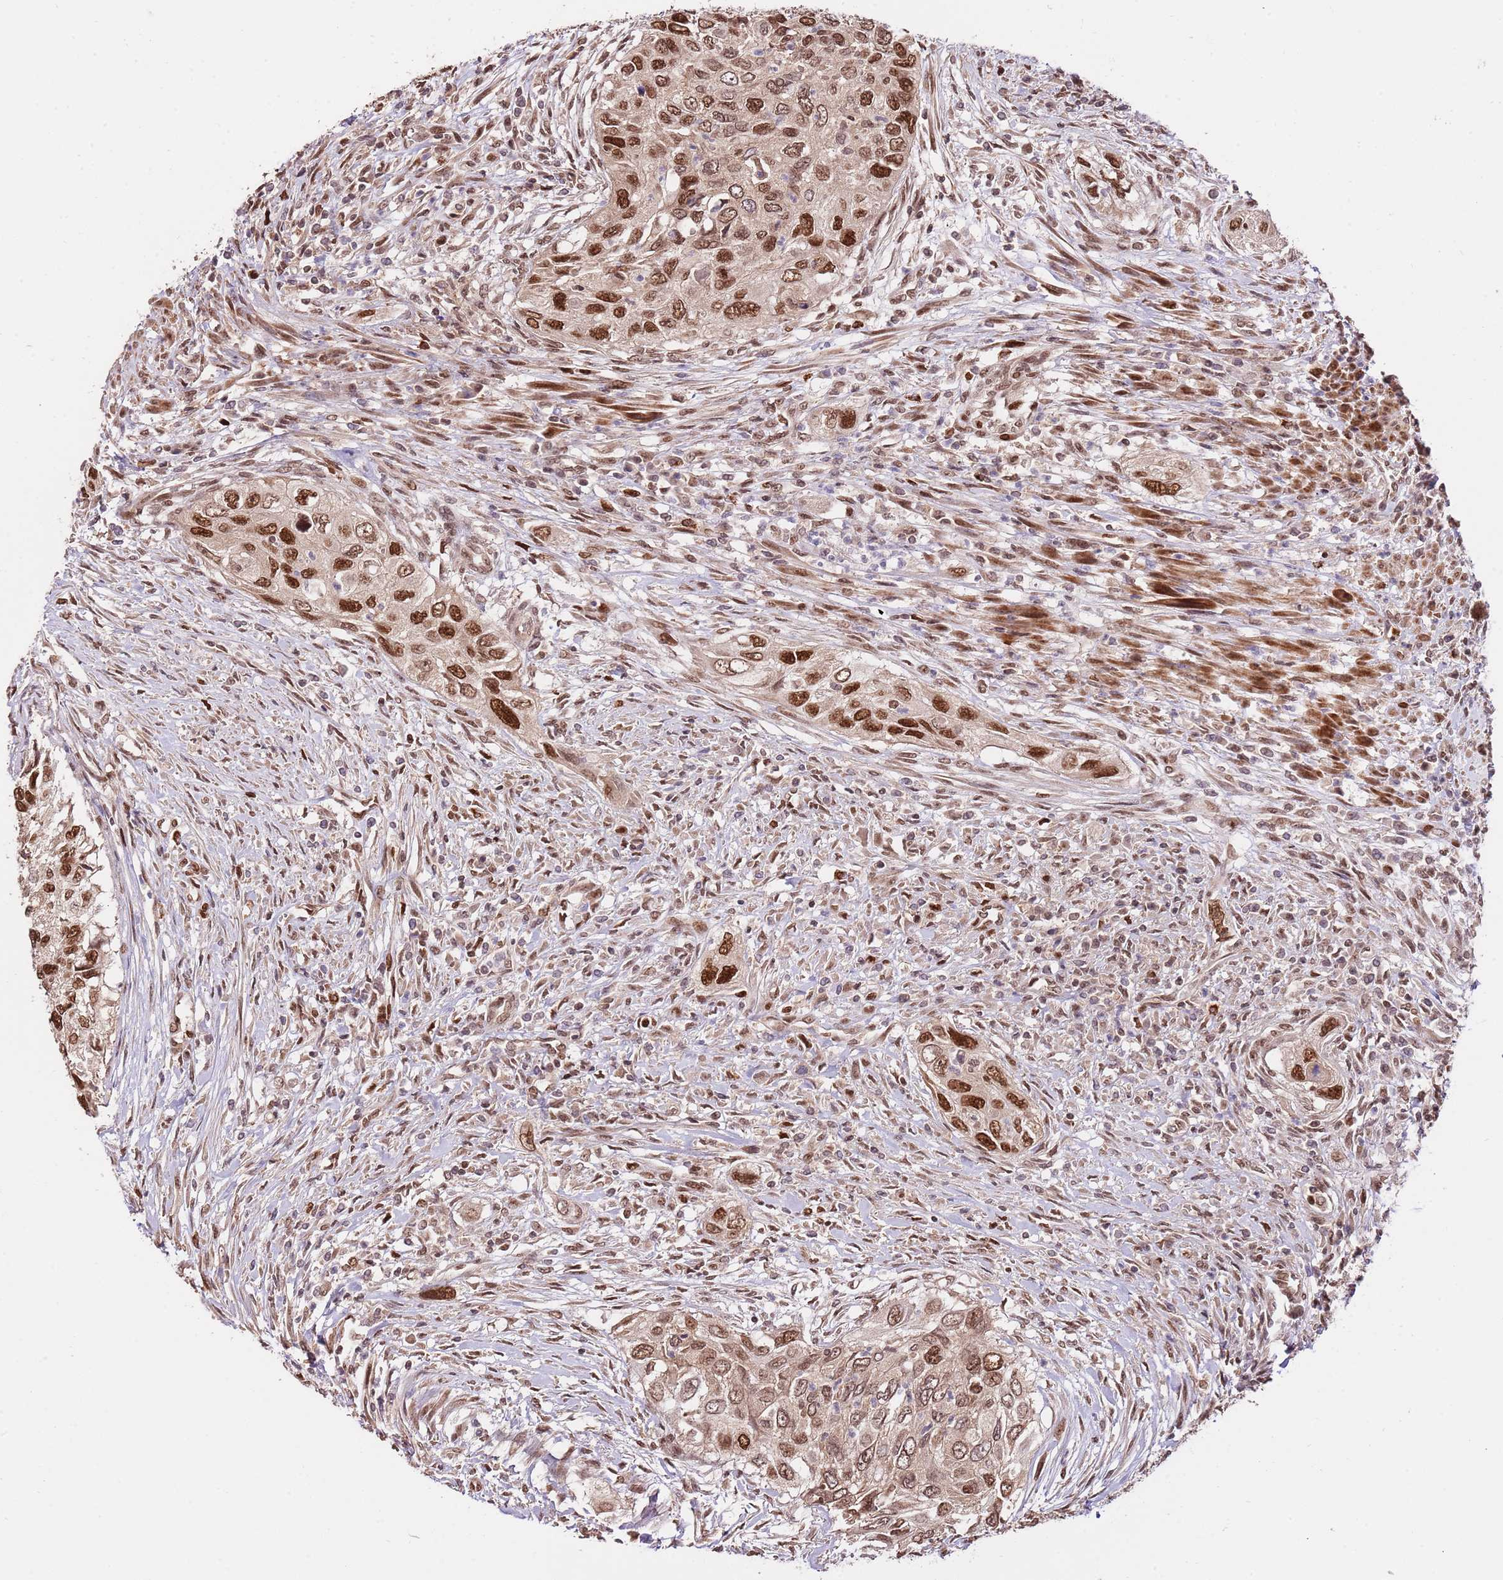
{"staining": {"intensity": "moderate", "quantity": ">75%", "location": "nuclear"}, "tissue": "urothelial cancer", "cell_type": "Tumor cells", "image_type": "cancer", "snomed": [{"axis": "morphology", "description": "Urothelial carcinoma, High grade"}, {"axis": "topography", "description": "Urinary bladder"}], "caption": "High-grade urothelial carcinoma was stained to show a protein in brown. There is medium levels of moderate nuclear staining in approximately >75% of tumor cells. (DAB (3,3'-diaminobenzidine) = brown stain, brightfield microscopy at high magnification).", "gene": "RIF1", "patient": {"sex": "female", "age": 60}}